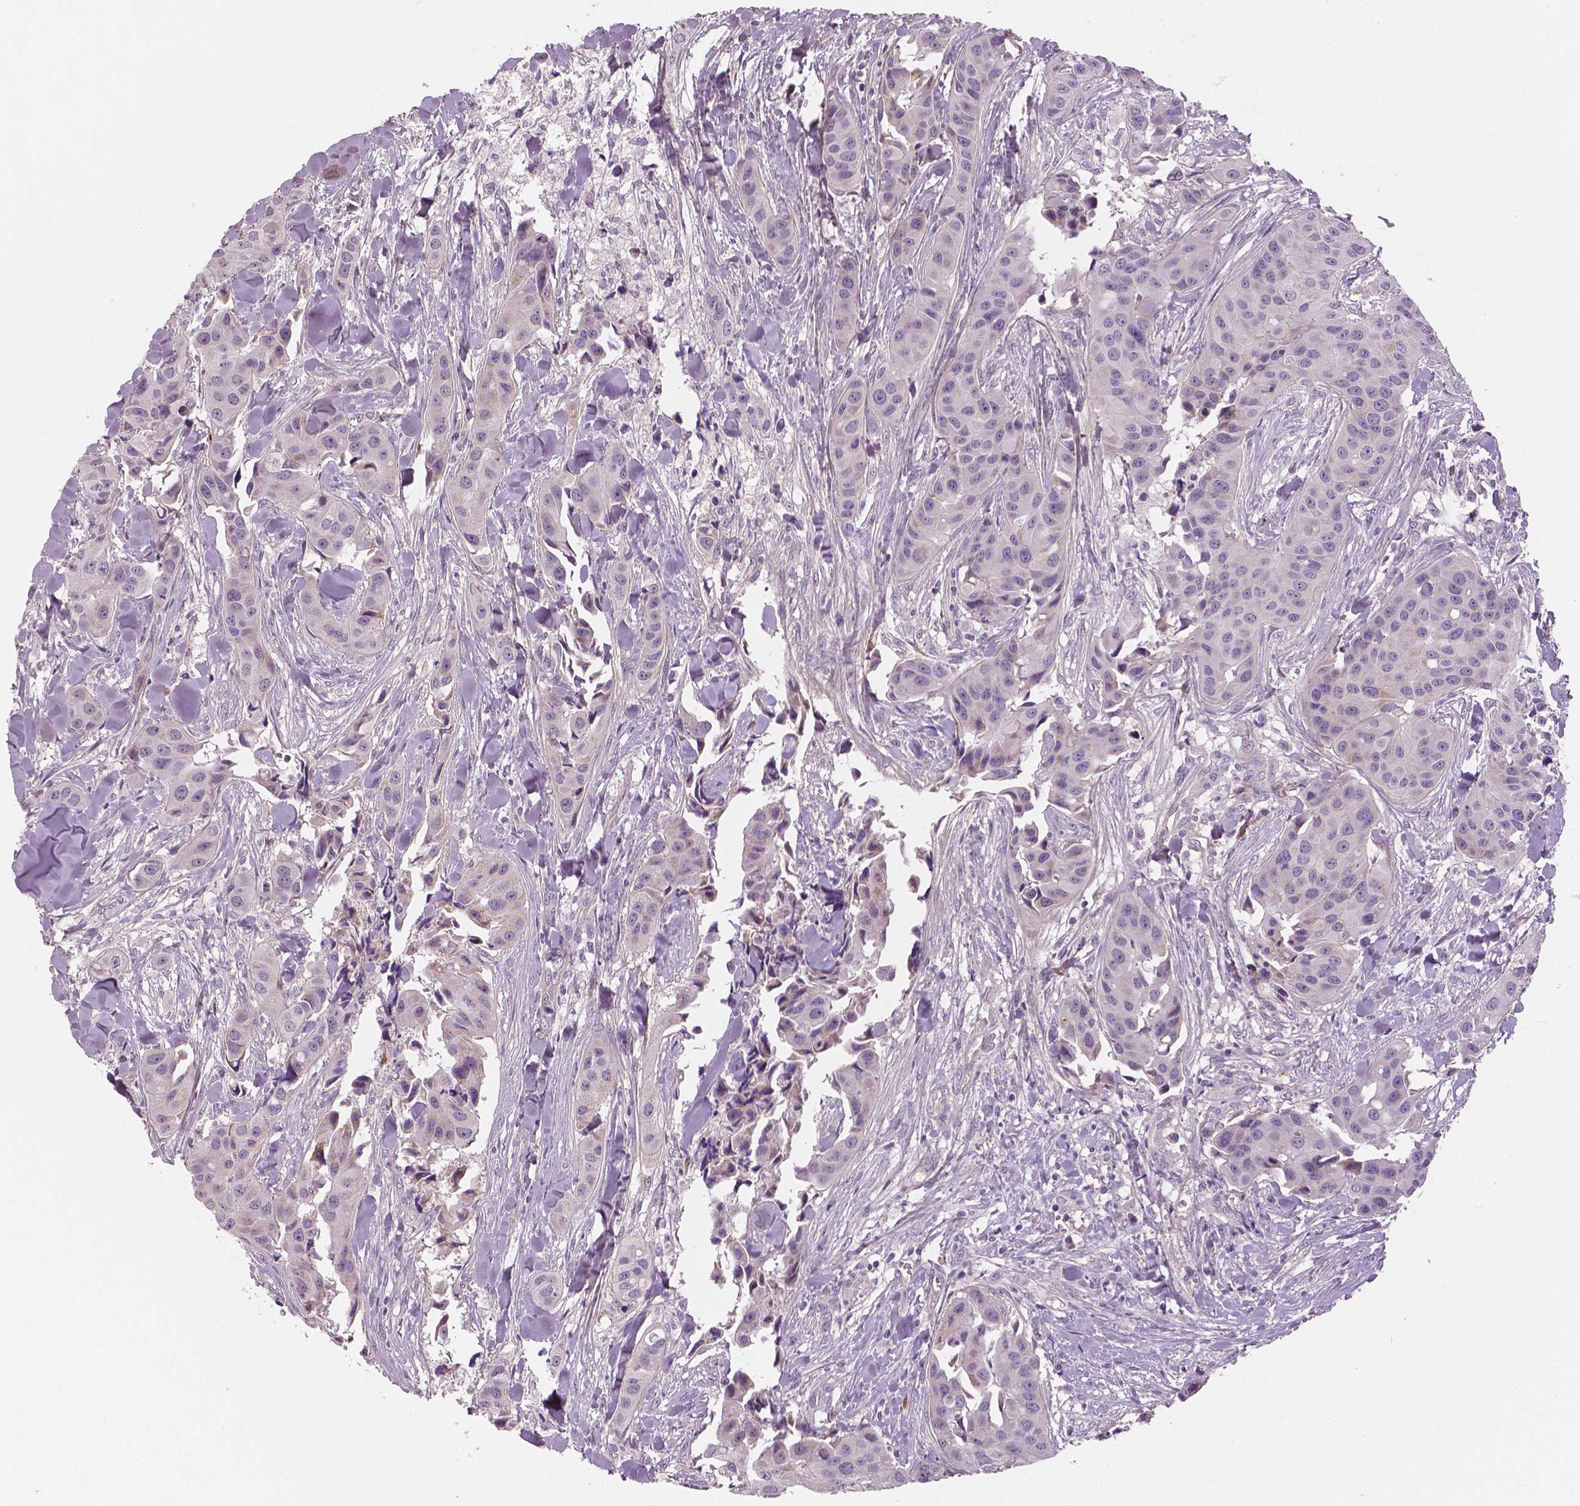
{"staining": {"intensity": "negative", "quantity": "none", "location": "none"}, "tissue": "head and neck cancer", "cell_type": "Tumor cells", "image_type": "cancer", "snomed": [{"axis": "morphology", "description": "Adenocarcinoma, NOS"}, {"axis": "topography", "description": "Head-Neck"}], "caption": "Head and neck cancer was stained to show a protein in brown. There is no significant staining in tumor cells. (DAB immunohistochemistry (IHC) visualized using brightfield microscopy, high magnification).", "gene": "FLT1", "patient": {"sex": "male", "age": 76}}